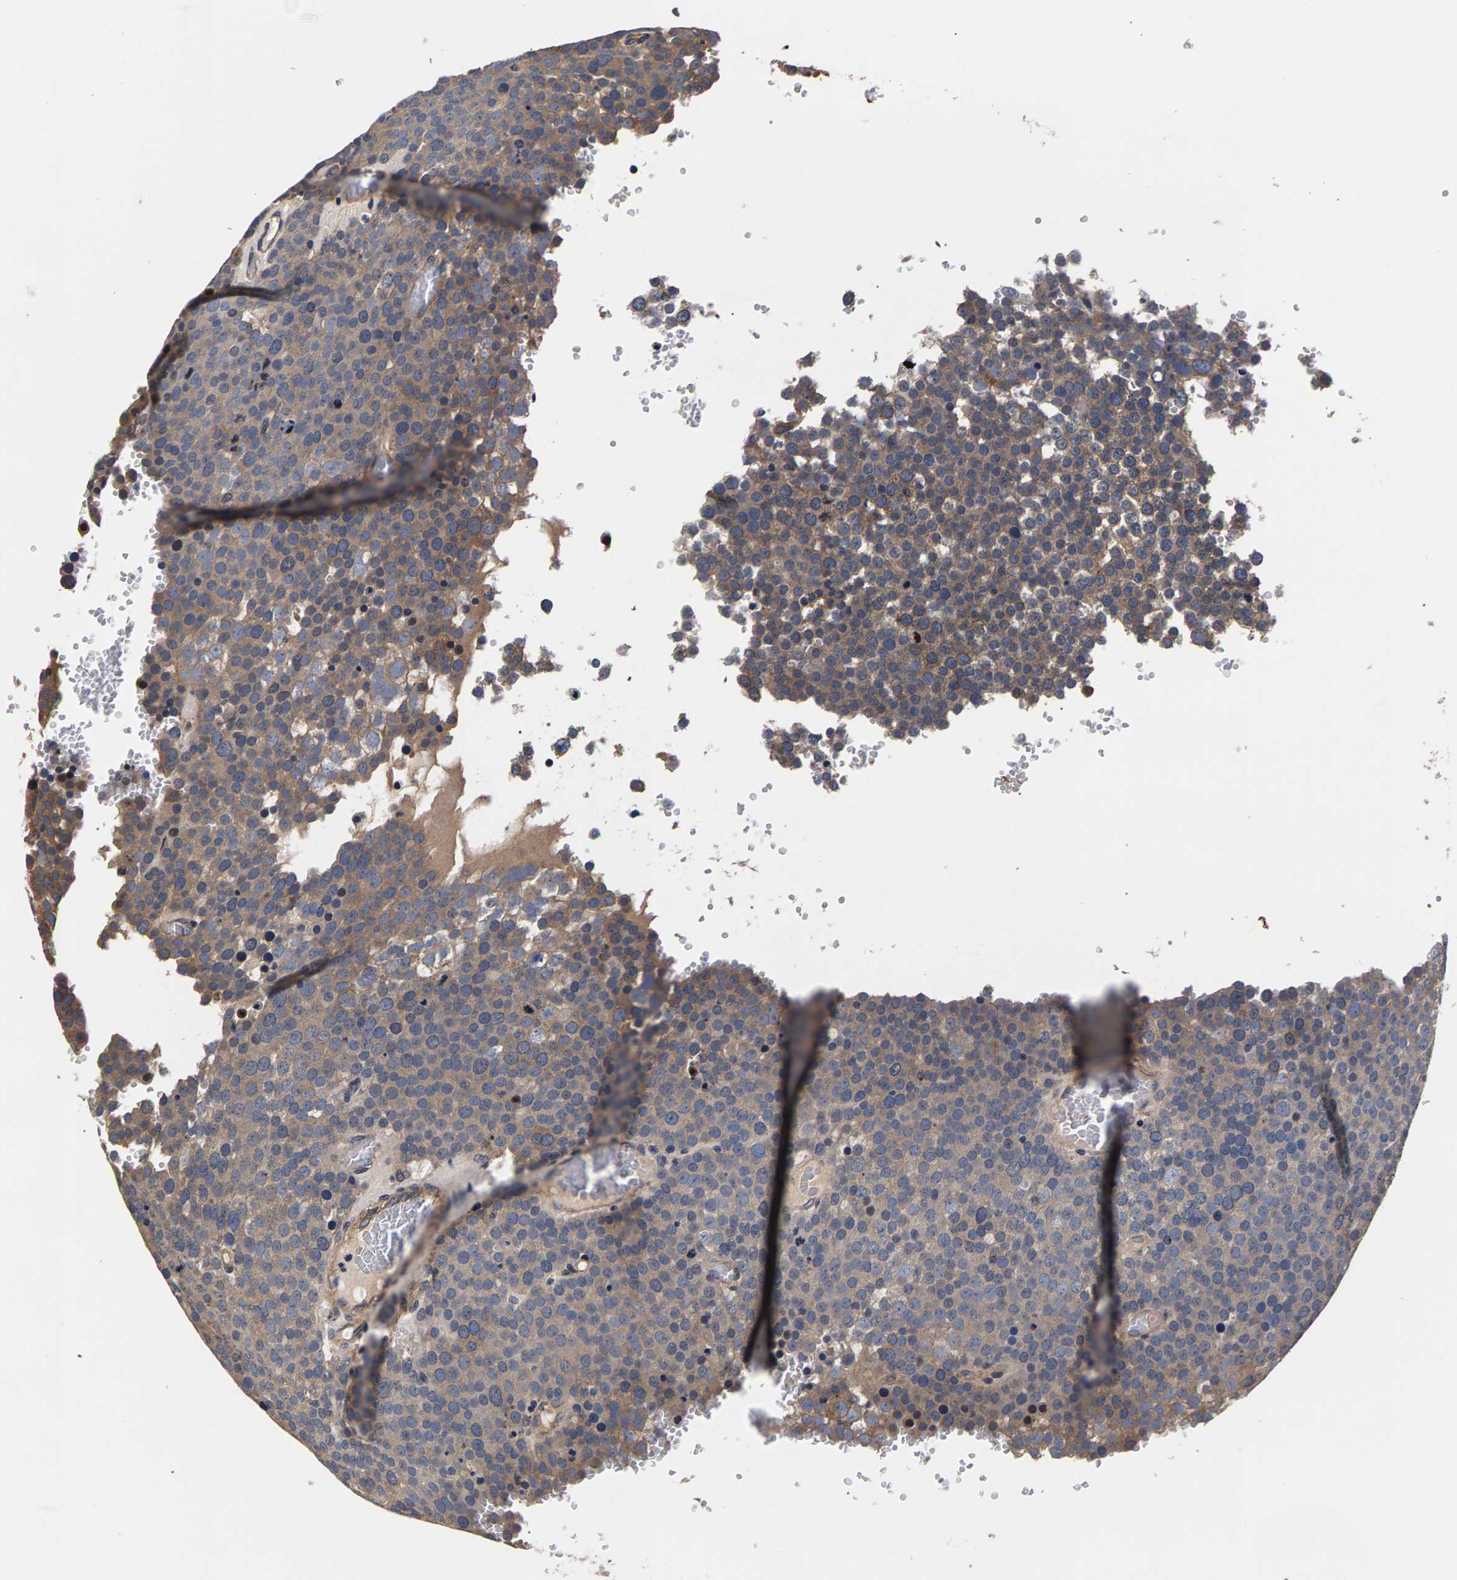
{"staining": {"intensity": "moderate", "quantity": "25%-75%", "location": "cytoplasmic/membranous"}, "tissue": "testis cancer", "cell_type": "Tumor cells", "image_type": "cancer", "snomed": [{"axis": "morphology", "description": "Seminoma, NOS"}, {"axis": "topography", "description": "Testis"}], "caption": "Immunohistochemical staining of testis seminoma exhibits medium levels of moderate cytoplasmic/membranous staining in about 25%-75% of tumor cells.", "gene": "MARCHF7", "patient": {"sex": "male", "age": 71}}